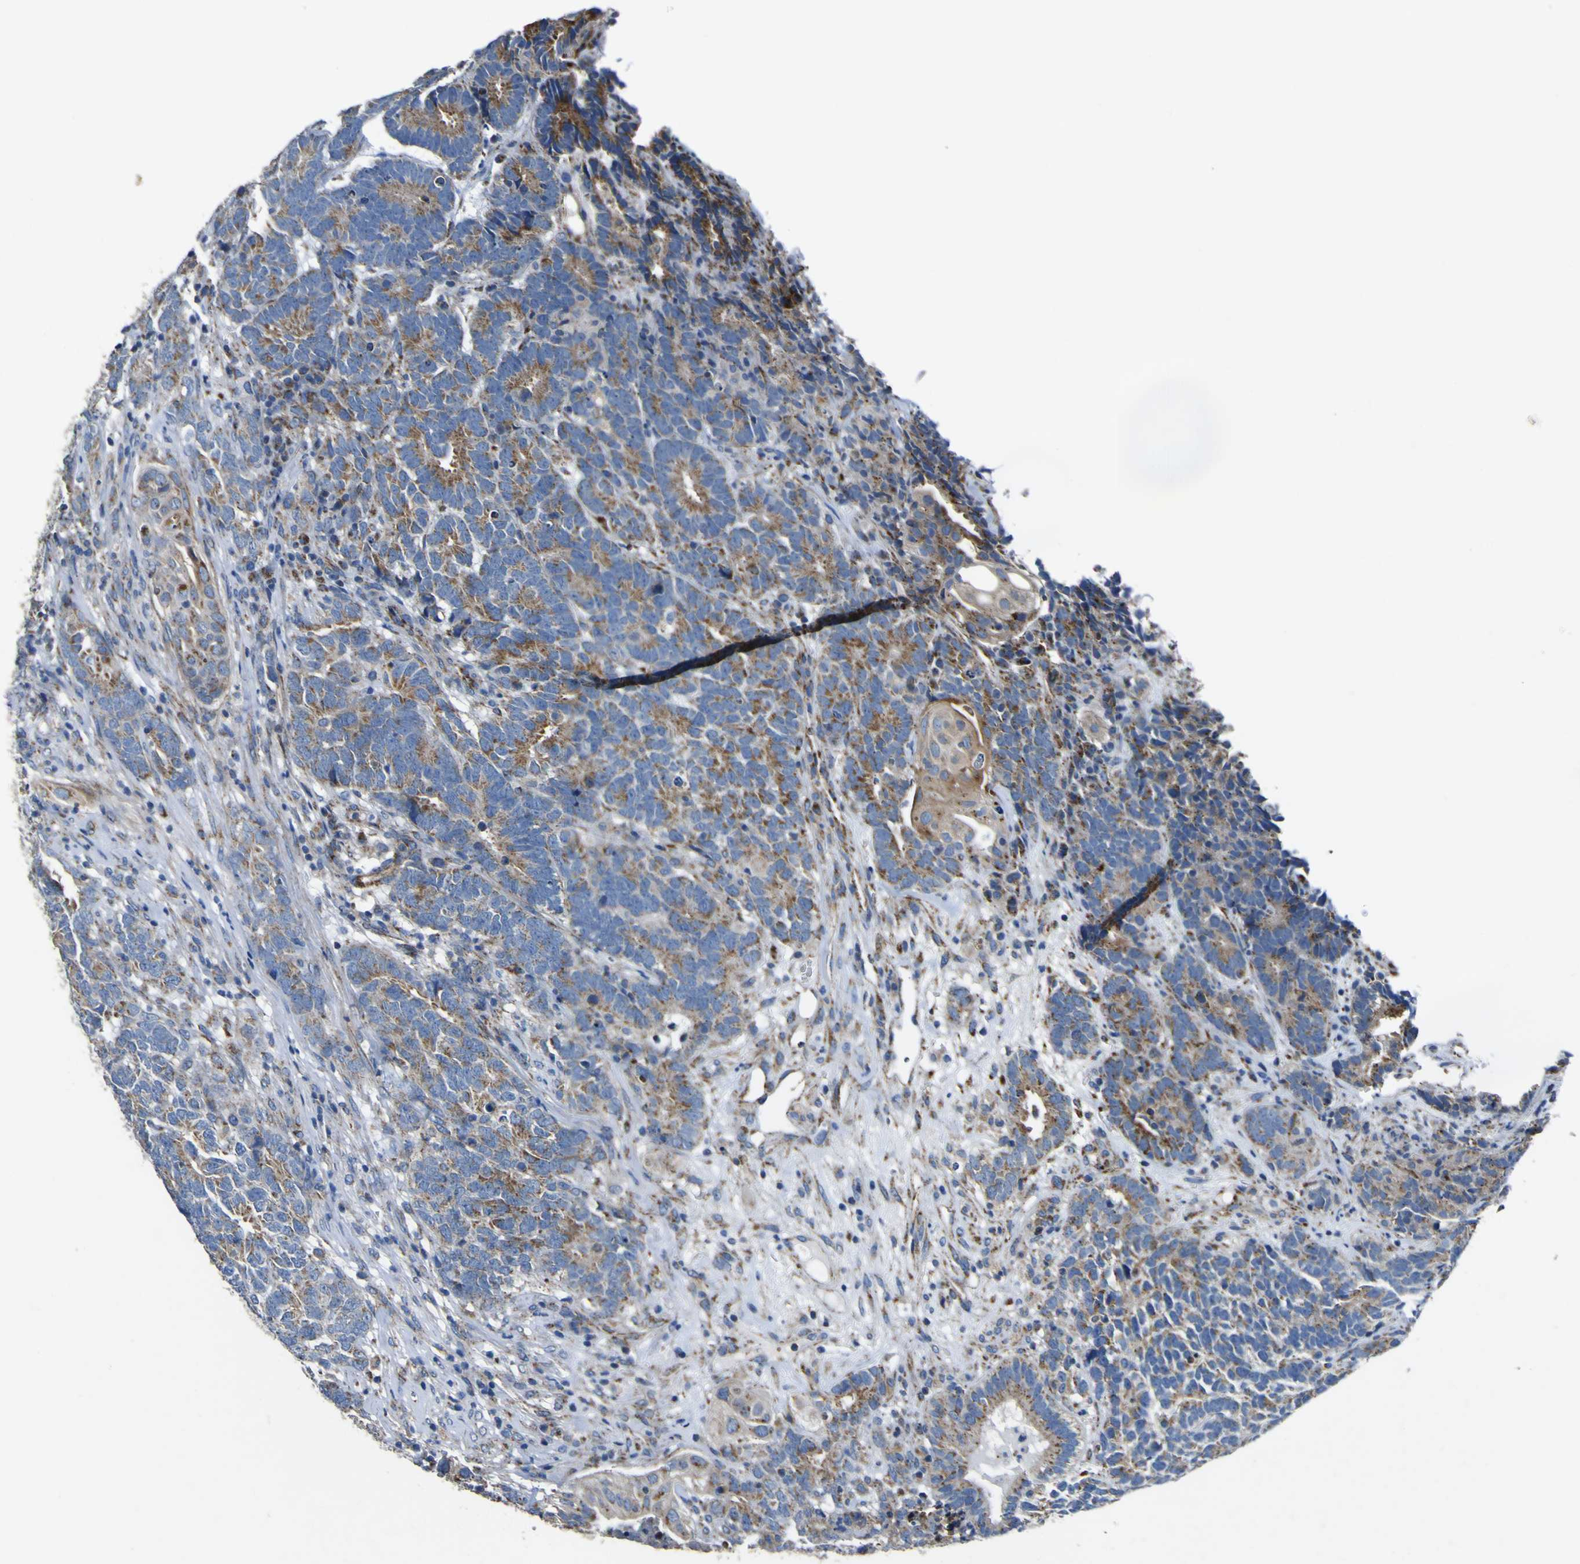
{"staining": {"intensity": "moderate", "quantity": ">75%", "location": "cytoplasmic/membranous"}, "tissue": "testis cancer", "cell_type": "Tumor cells", "image_type": "cancer", "snomed": [{"axis": "morphology", "description": "Carcinoma, Embryonal, NOS"}, {"axis": "topography", "description": "Testis"}], "caption": "This is a histology image of immunohistochemistry staining of testis cancer, which shows moderate staining in the cytoplasmic/membranous of tumor cells.", "gene": "ALDH18A1", "patient": {"sex": "male", "age": 26}}